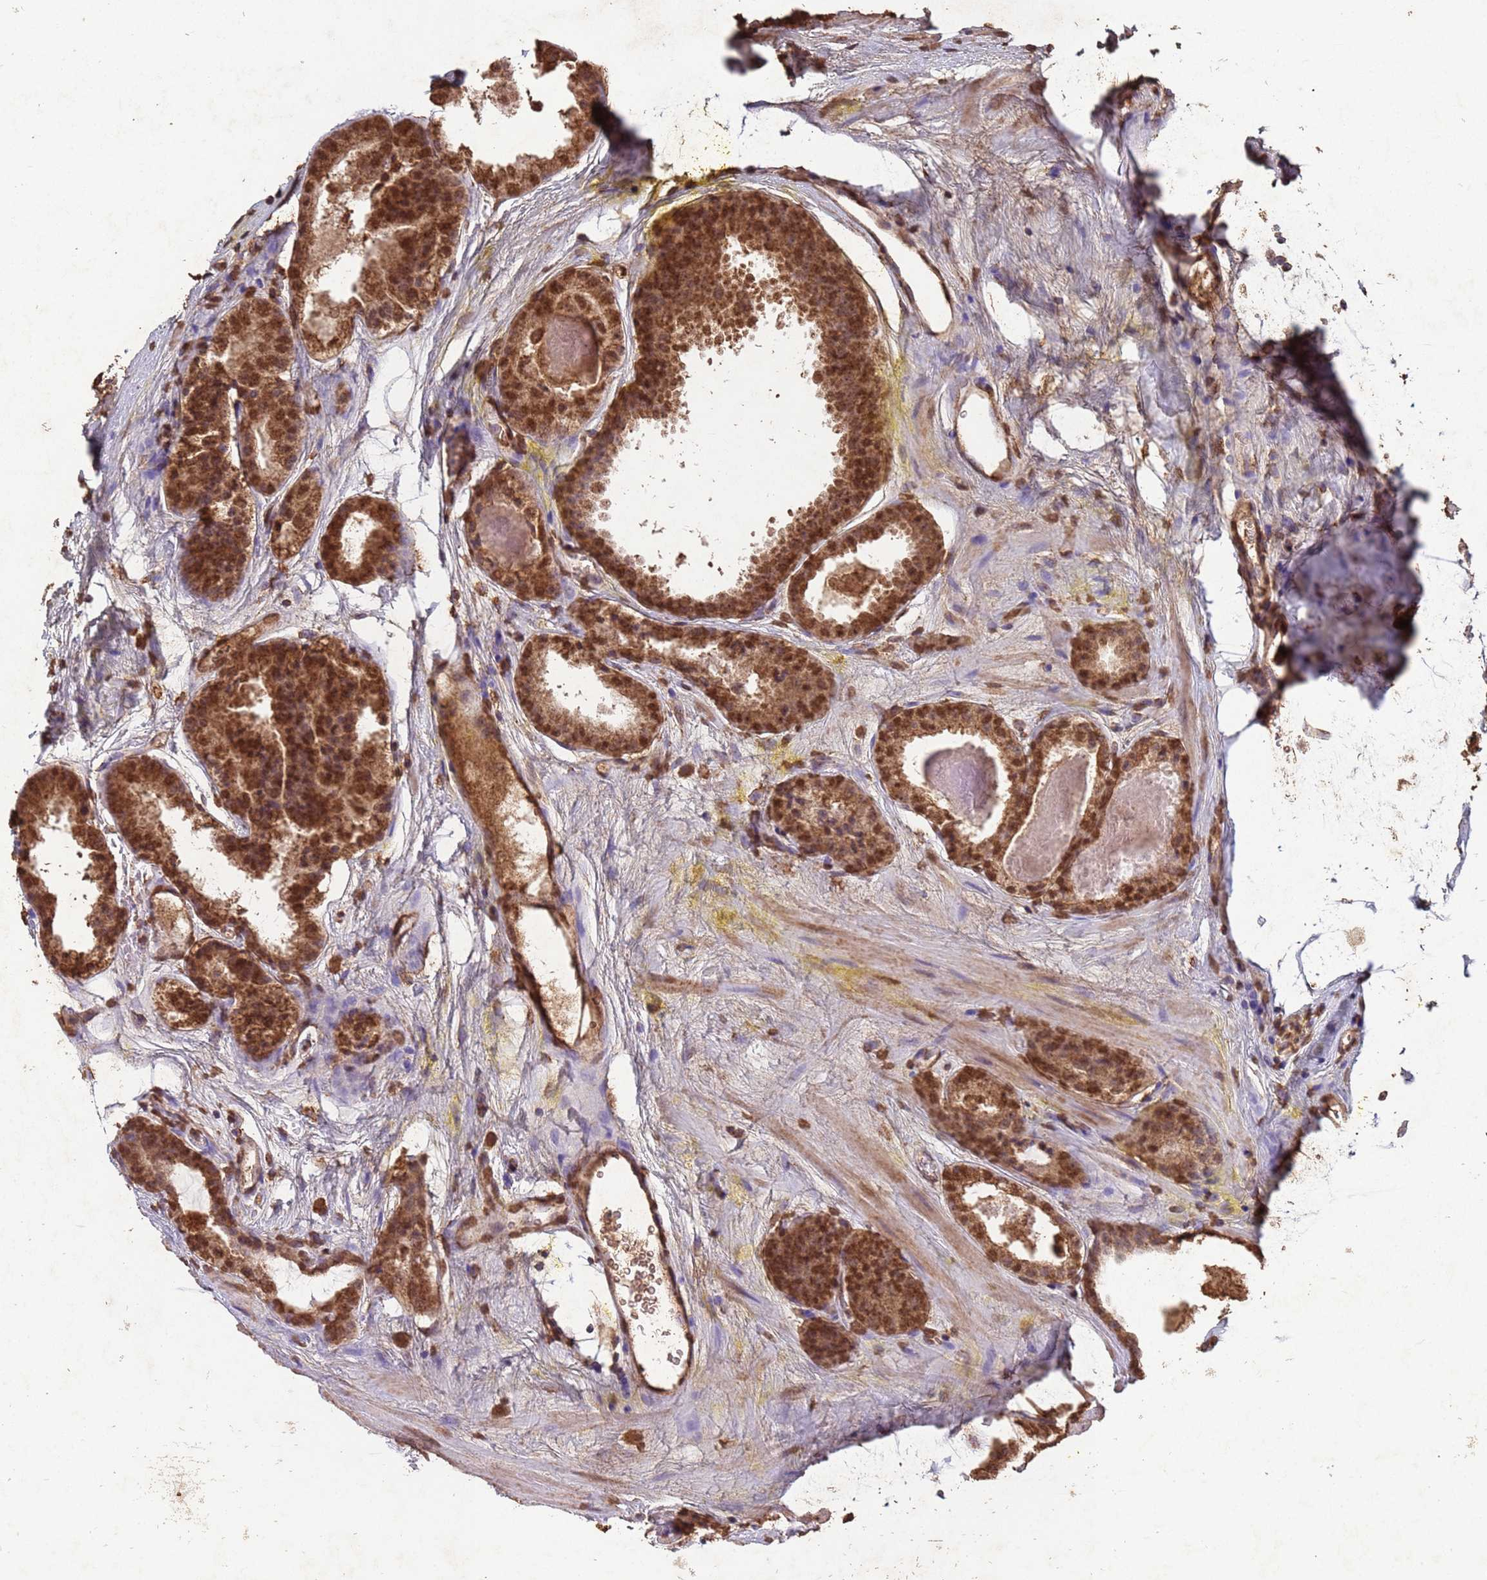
{"staining": {"intensity": "moderate", "quantity": ">75%", "location": "cytoplasmic/membranous,nuclear"}, "tissue": "prostate cancer", "cell_type": "Tumor cells", "image_type": "cancer", "snomed": [{"axis": "morphology", "description": "Adenocarcinoma, High grade"}, {"axis": "topography", "description": "Prostate"}], "caption": "Immunohistochemistry of human prostate cancer shows medium levels of moderate cytoplasmic/membranous and nuclear expression in approximately >75% of tumor cells. (DAB (3,3'-diaminobenzidine) IHC, brown staining for protein, blue staining for nuclei).", "gene": "HDAC10", "patient": {"sex": "male", "age": 72}}